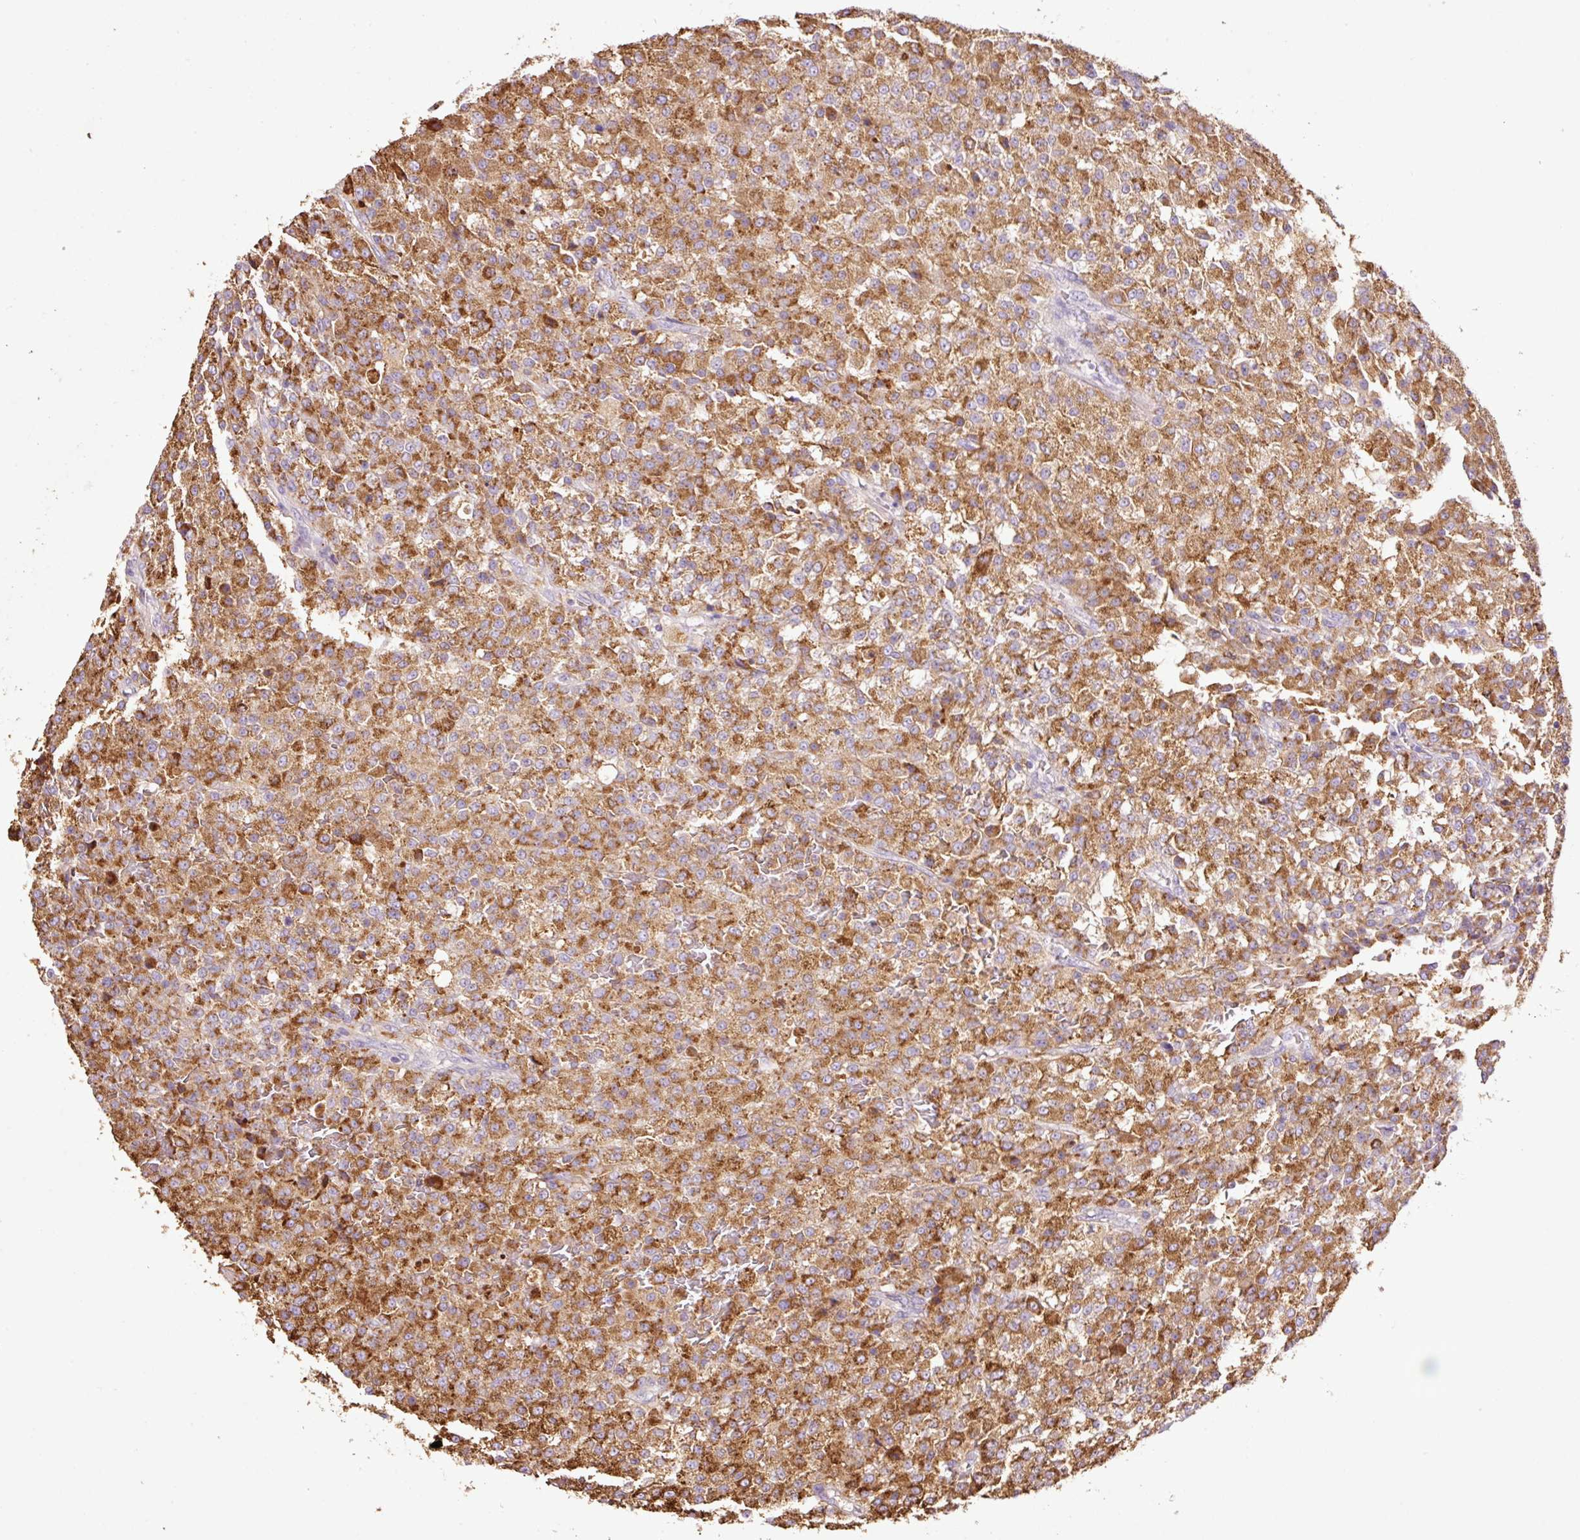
{"staining": {"intensity": "strong", "quantity": ">75%", "location": "cytoplasmic/membranous"}, "tissue": "testis cancer", "cell_type": "Tumor cells", "image_type": "cancer", "snomed": [{"axis": "morphology", "description": "Seminoma, NOS"}, {"axis": "topography", "description": "Testis"}], "caption": "Strong cytoplasmic/membranous positivity is identified in approximately >75% of tumor cells in testis seminoma.", "gene": "TMC8", "patient": {"sex": "male", "age": 59}}